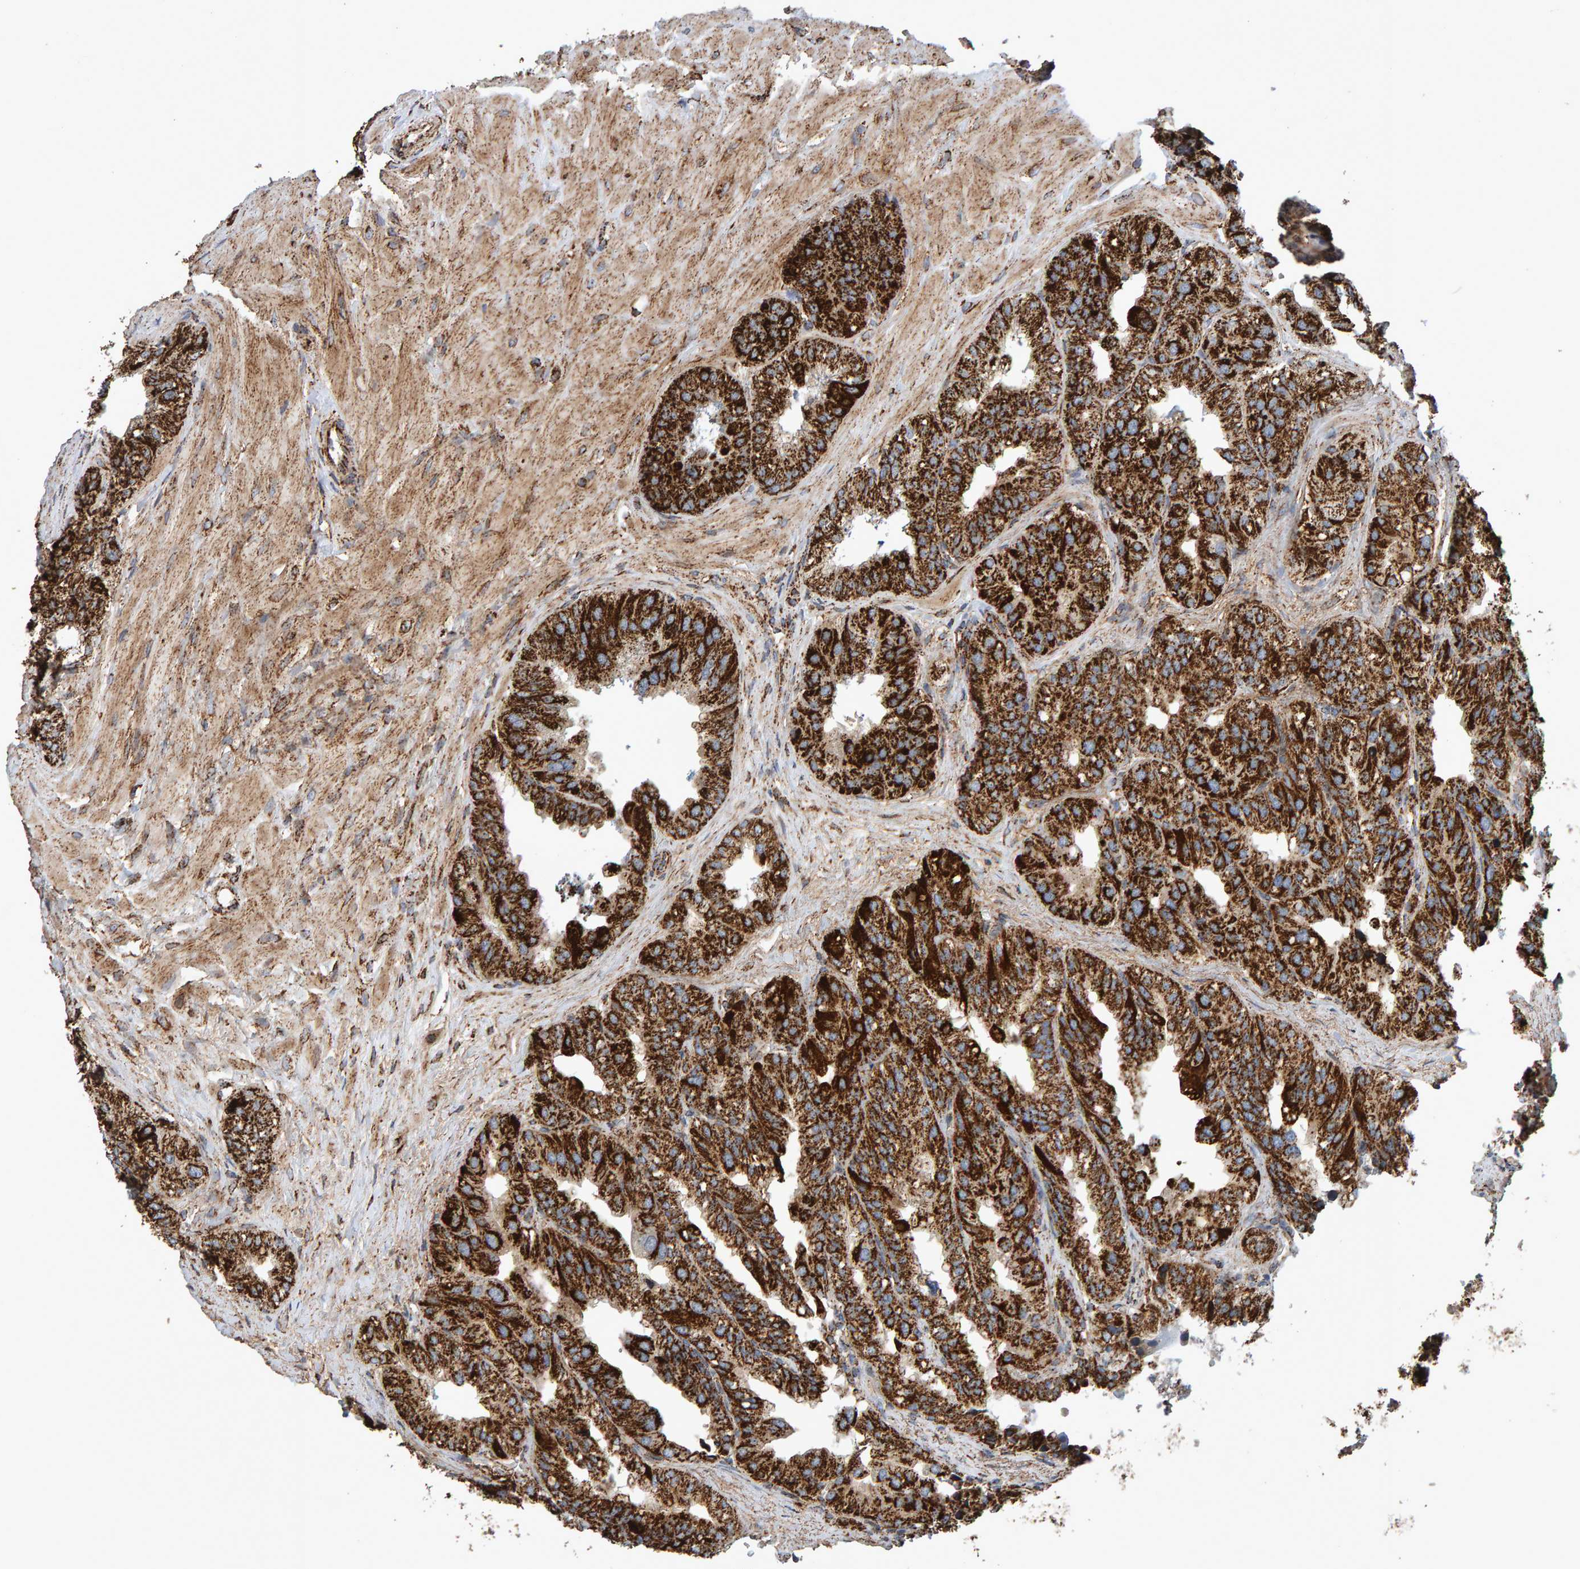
{"staining": {"intensity": "strong", "quantity": ">75%", "location": "cytoplasmic/membranous"}, "tissue": "seminal vesicle", "cell_type": "Glandular cells", "image_type": "normal", "snomed": [{"axis": "morphology", "description": "Normal tissue, NOS"}, {"axis": "topography", "description": "Prostate"}, {"axis": "topography", "description": "Seminal veicle"}], "caption": "Immunohistochemistry (IHC) (DAB (3,3'-diaminobenzidine)) staining of normal human seminal vesicle shows strong cytoplasmic/membranous protein staining in approximately >75% of glandular cells.", "gene": "MRPL45", "patient": {"sex": "male", "age": 51}}